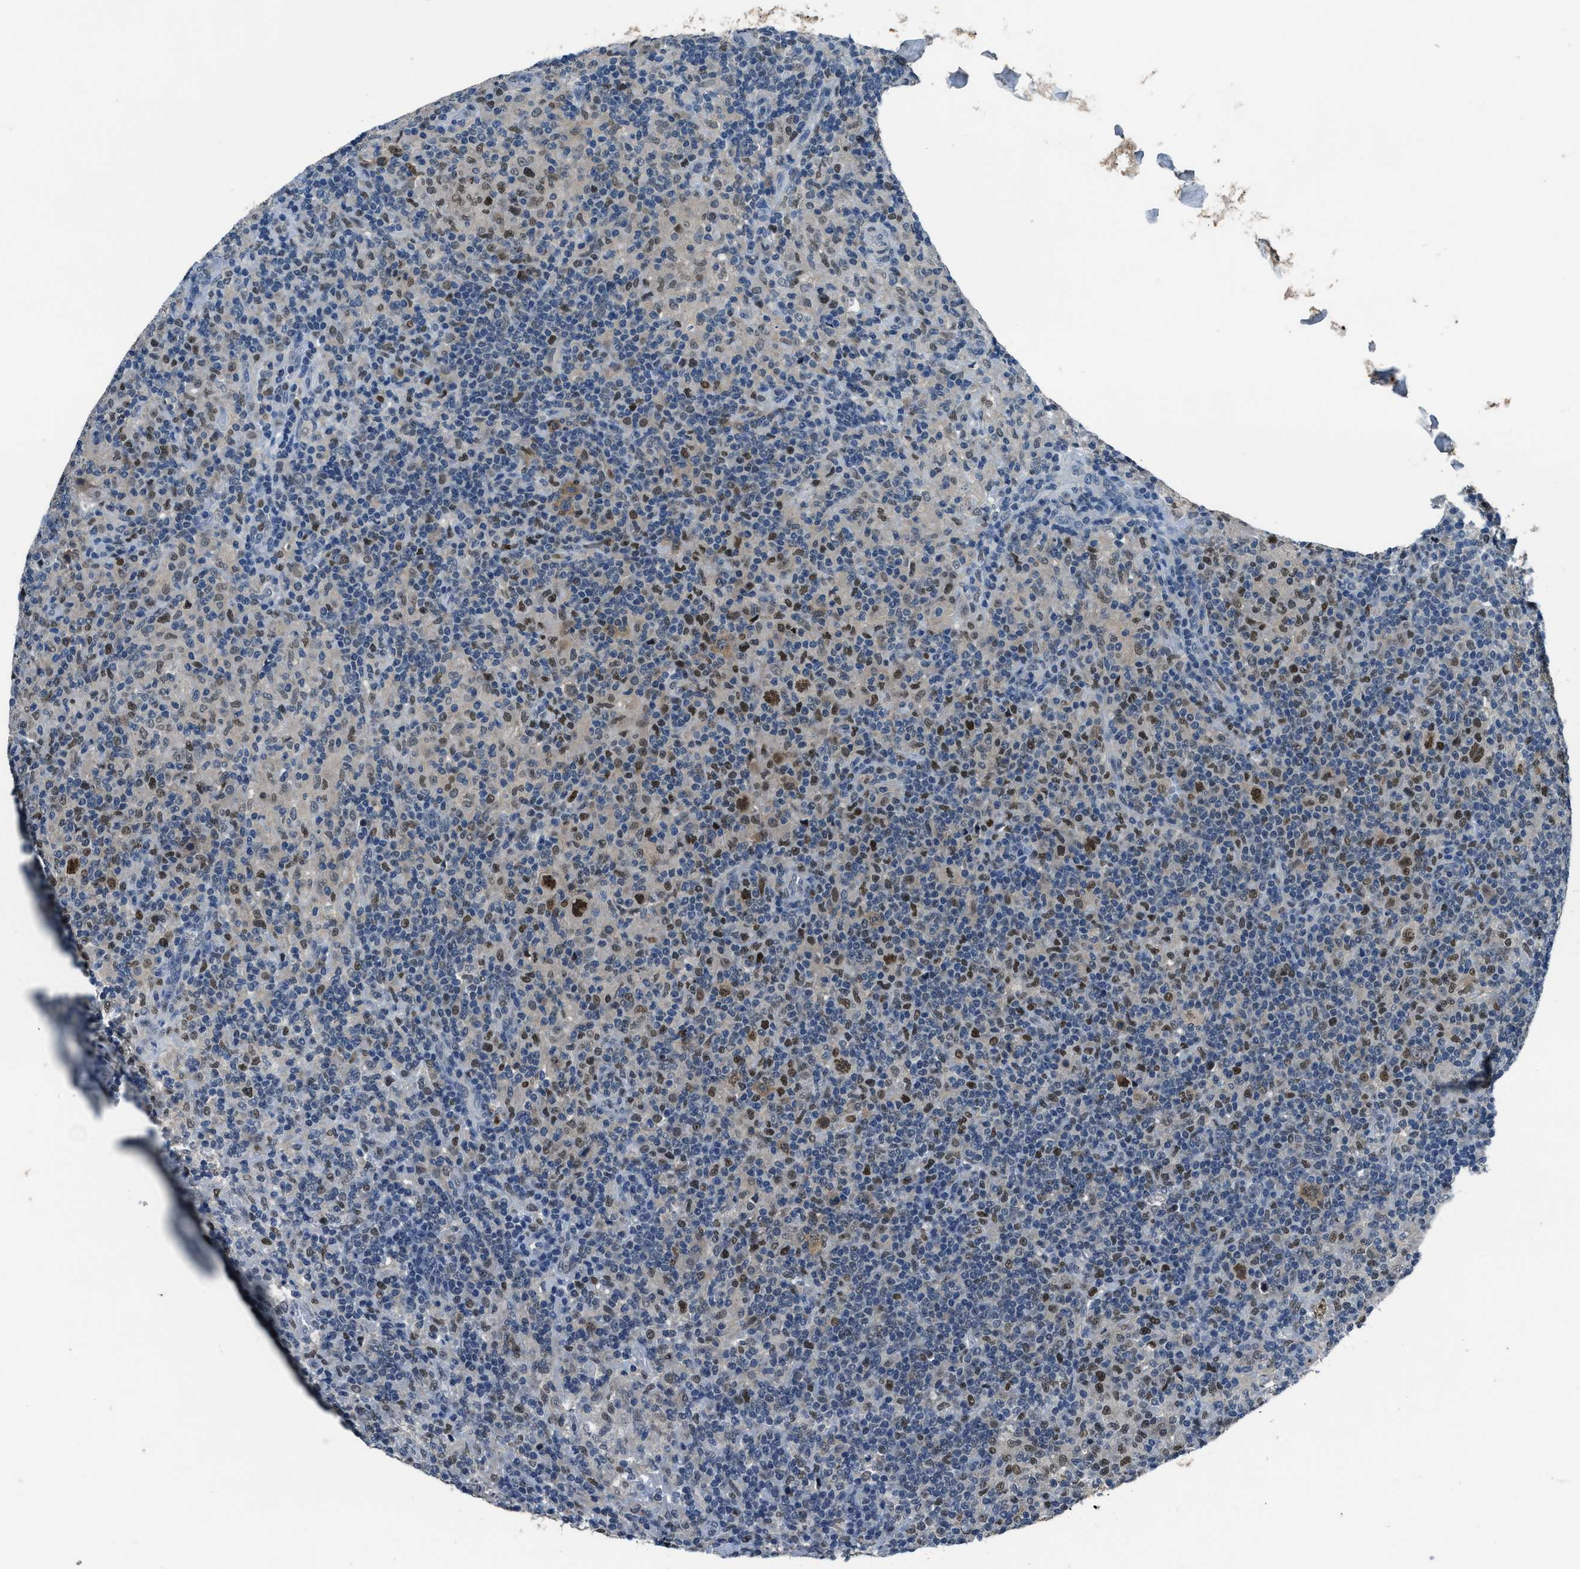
{"staining": {"intensity": "strong", "quantity": ">75%", "location": "nuclear"}, "tissue": "lymphoma", "cell_type": "Tumor cells", "image_type": "cancer", "snomed": [{"axis": "morphology", "description": "Hodgkin's disease, NOS"}, {"axis": "topography", "description": "Lymph node"}], "caption": "This image shows lymphoma stained with immunohistochemistry (IHC) to label a protein in brown. The nuclear of tumor cells show strong positivity for the protein. Nuclei are counter-stained blue.", "gene": "DUSP19", "patient": {"sex": "male", "age": 70}}